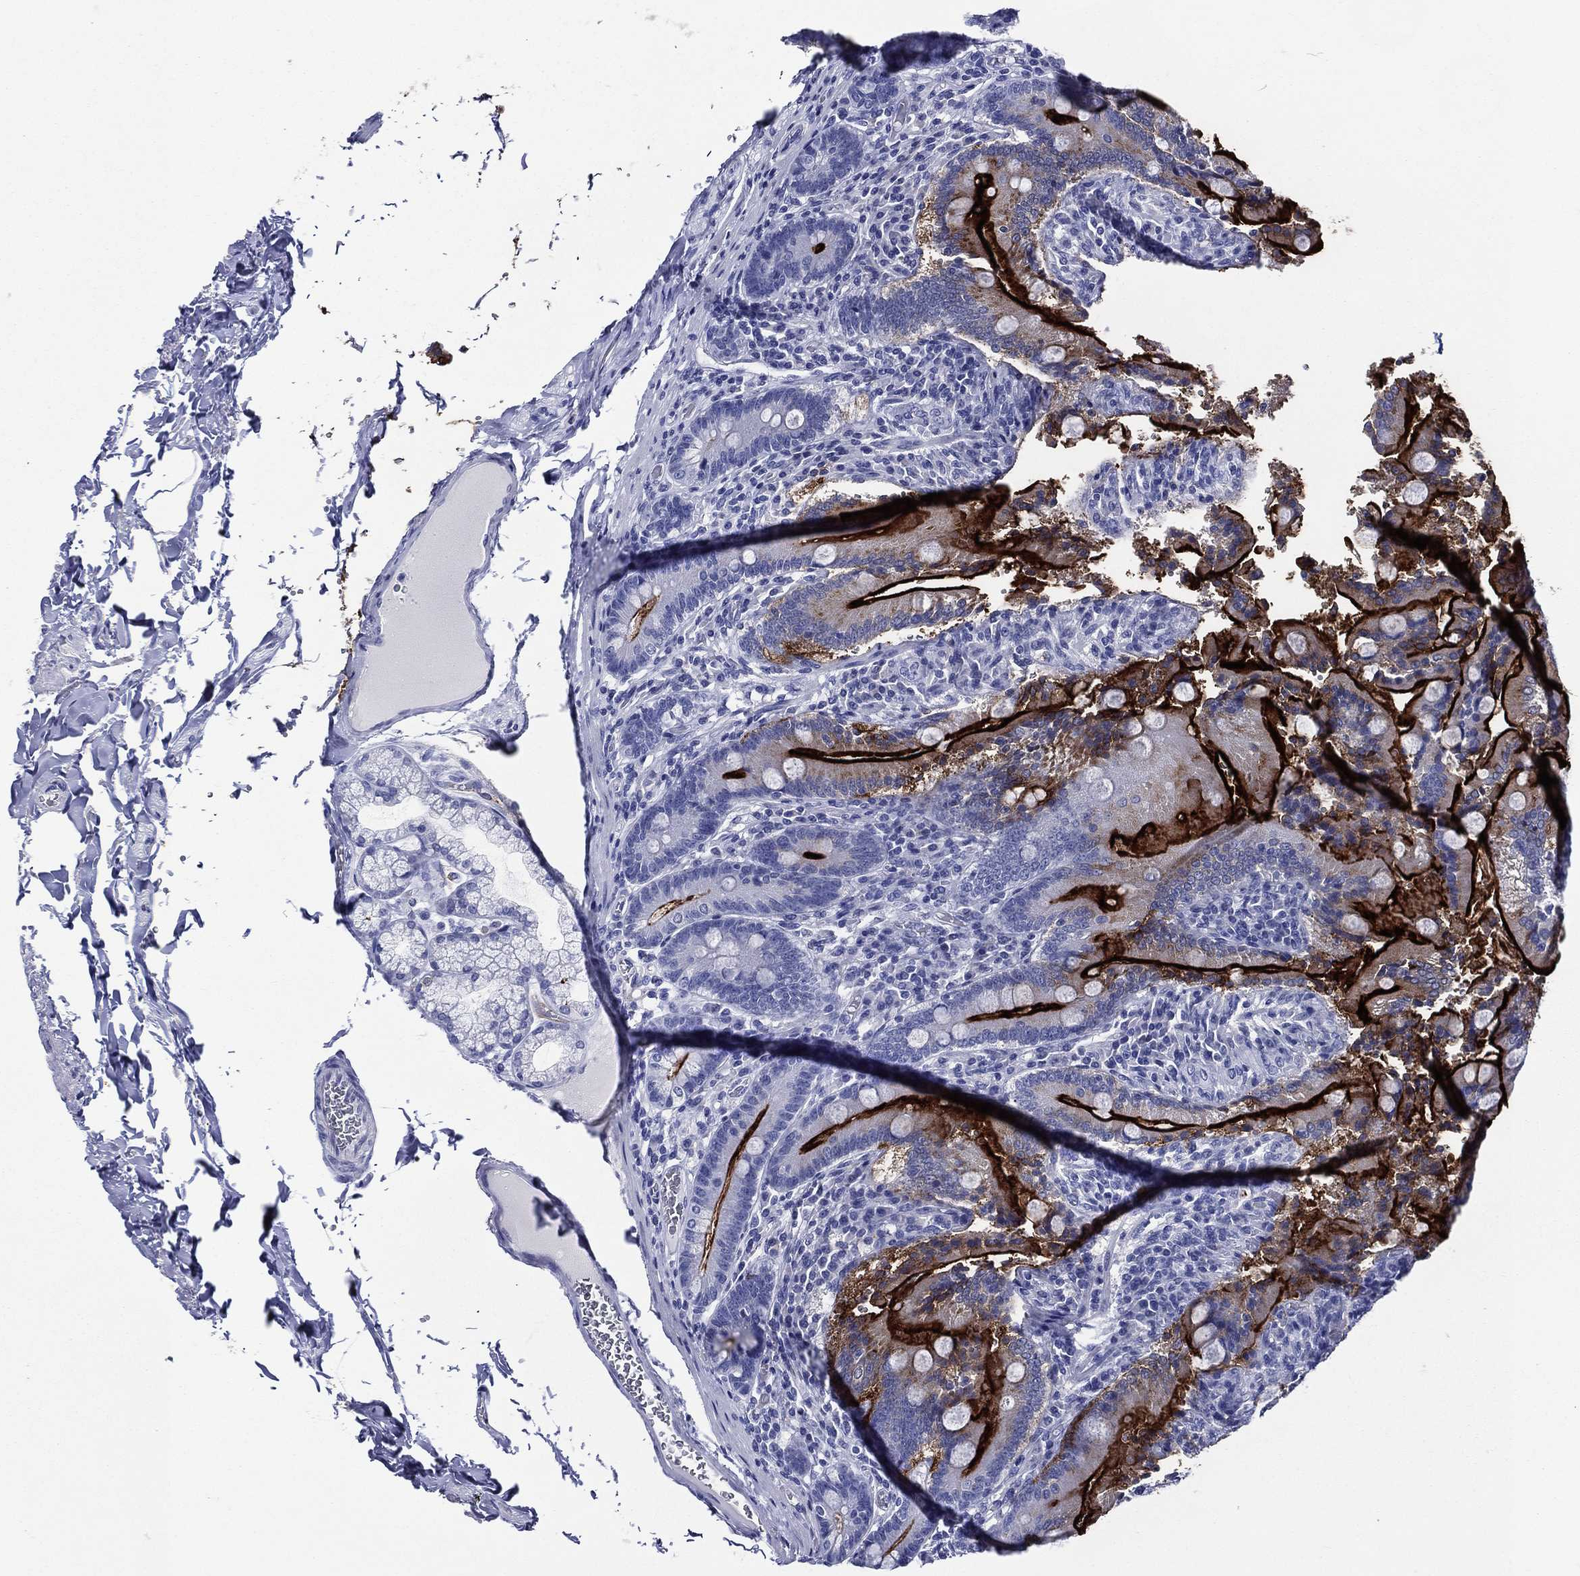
{"staining": {"intensity": "strong", "quantity": "25%-75%", "location": "cytoplasmic/membranous"}, "tissue": "duodenum", "cell_type": "Glandular cells", "image_type": "normal", "snomed": [{"axis": "morphology", "description": "Normal tissue, NOS"}, {"axis": "topography", "description": "Duodenum"}], "caption": "Protein staining shows strong cytoplasmic/membranous positivity in about 25%-75% of glandular cells in normal duodenum.", "gene": "ACE2", "patient": {"sex": "female", "age": 62}}